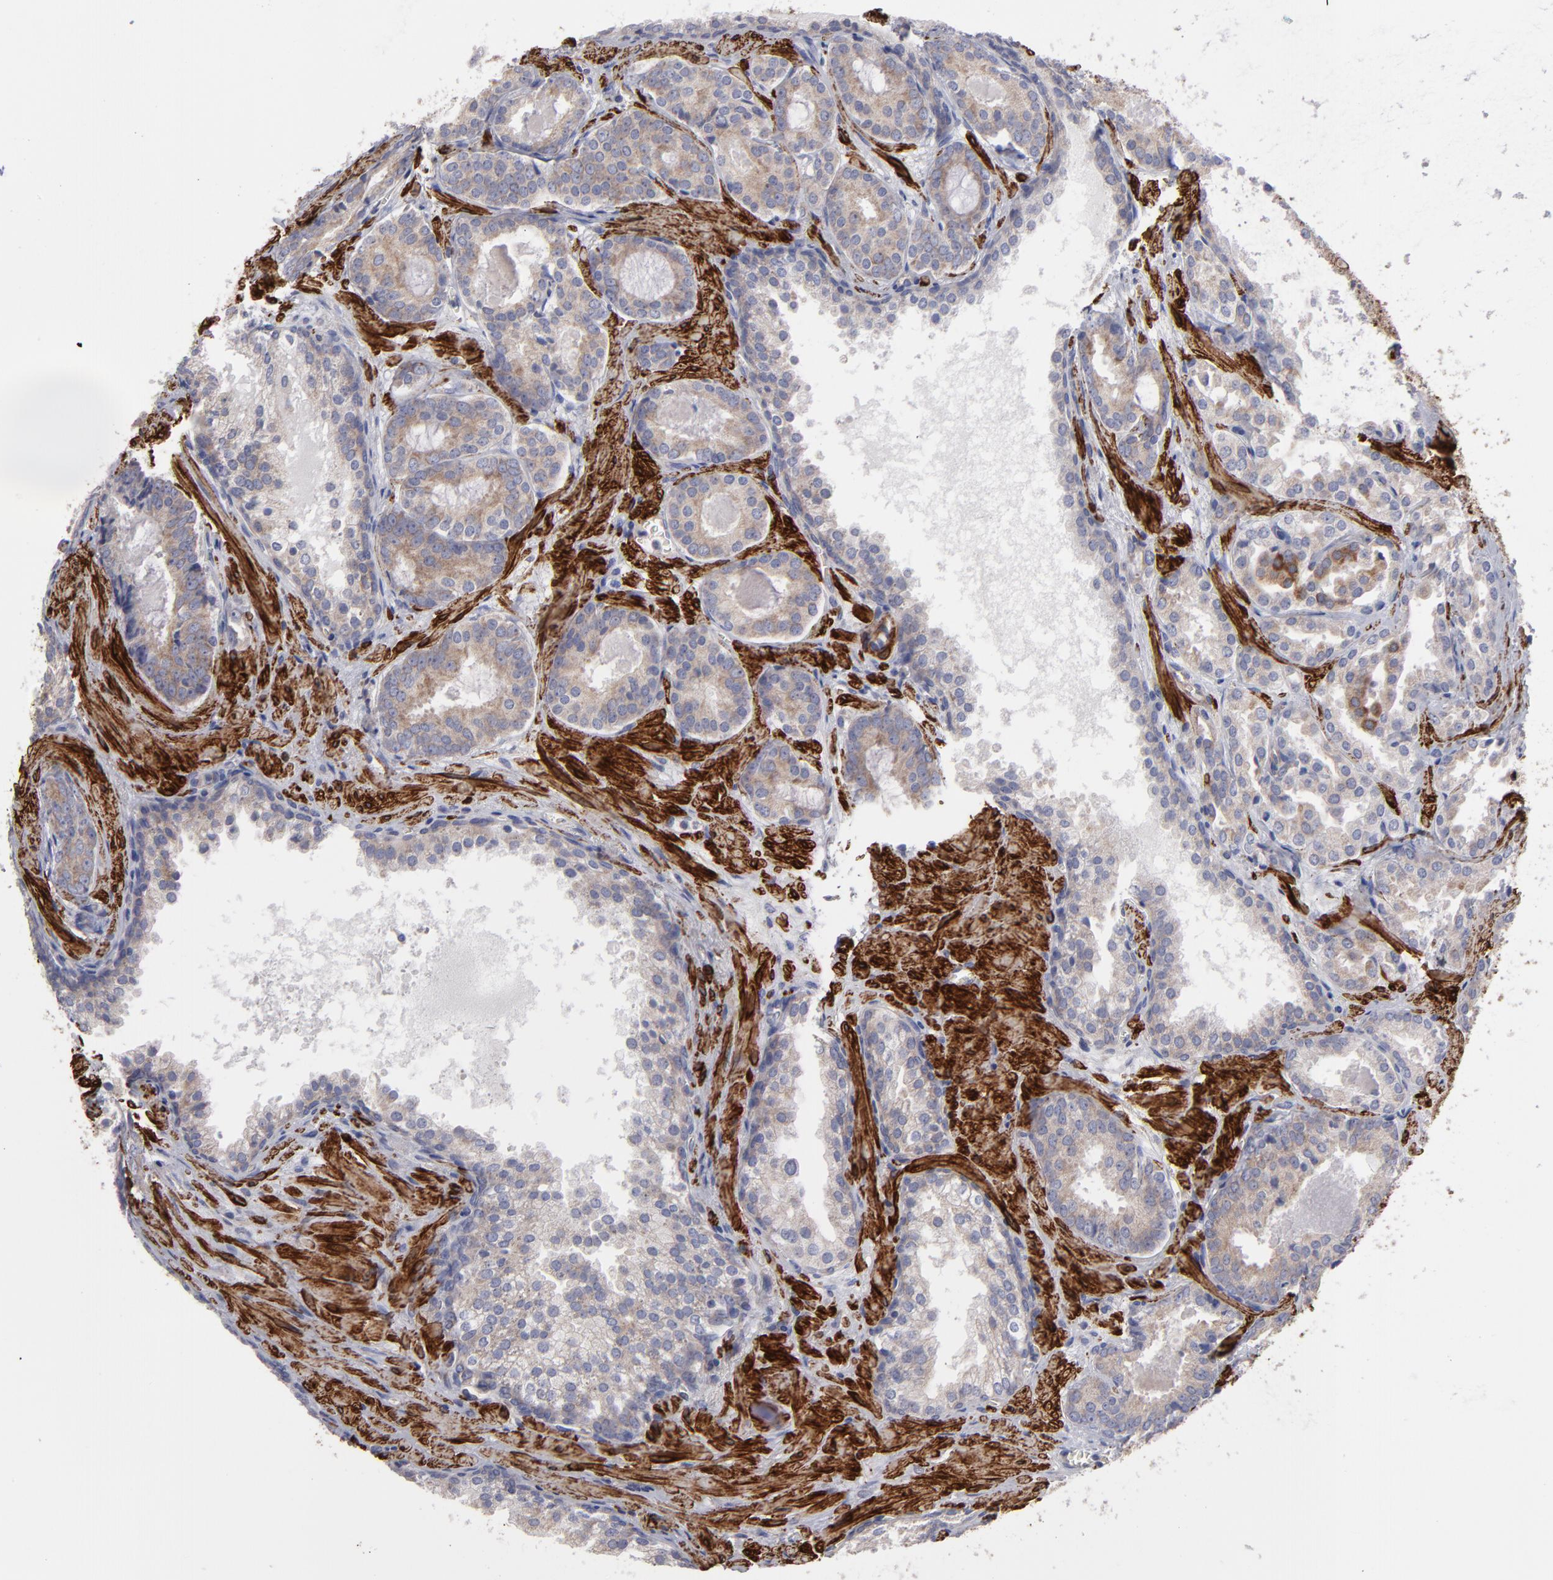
{"staining": {"intensity": "moderate", "quantity": ">75%", "location": "cytoplasmic/membranous"}, "tissue": "prostate cancer", "cell_type": "Tumor cells", "image_type": "cancer", "snomed": [{"axis": "morphology", "description": "Adenocarcinoma, Medium grade"}, {"axis": "topography", "description": "Prostate"}], "caption": "Prostate adenocarcinoma (medium-grade) stained with a protein marker shows moderate staining in tumor cells.", "gene": "SLMAP", "patient": {"sex": "male", "age": 64}}